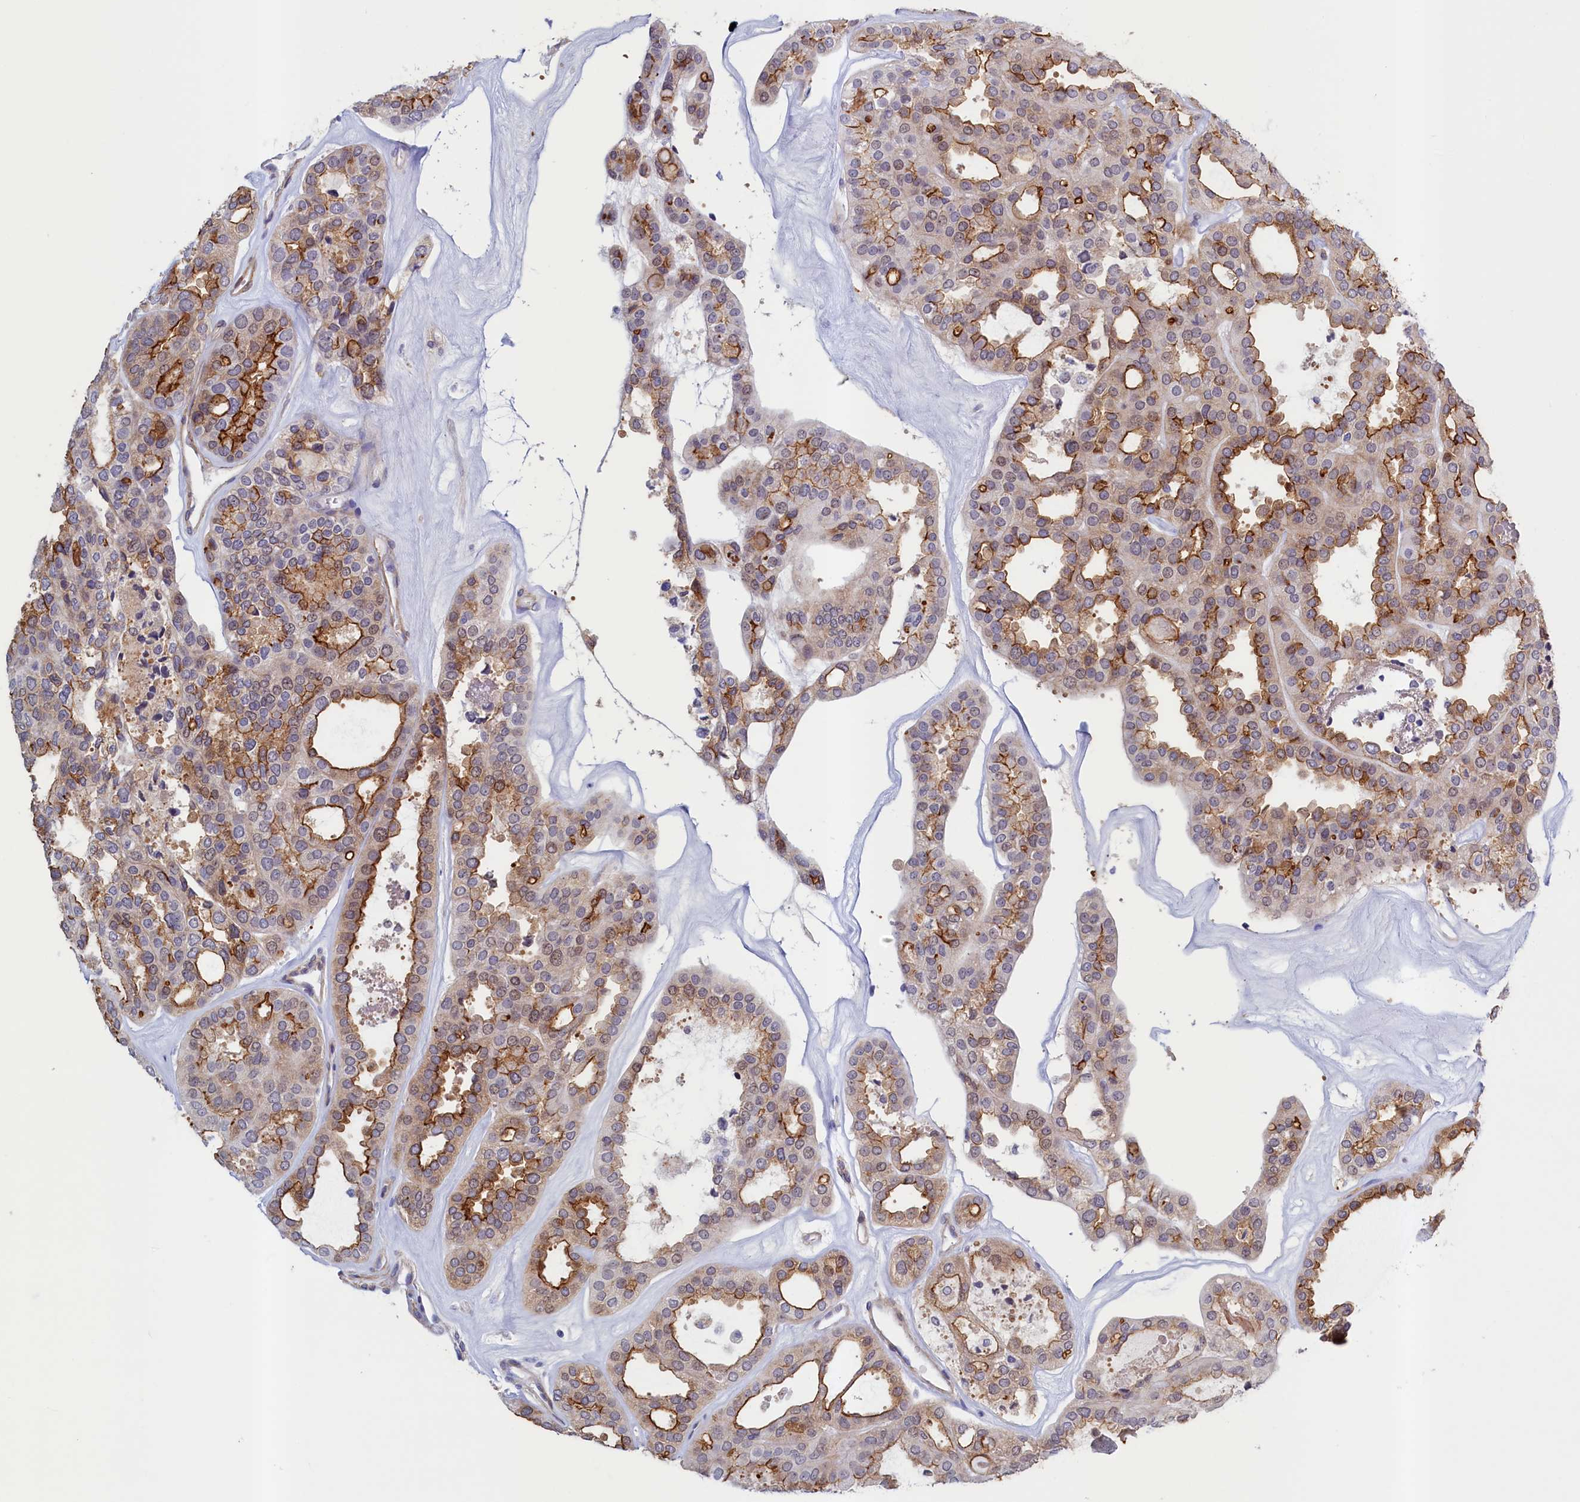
{"staining": {"intensity": "strong", "quantity": "25%-75%", "location": "cytoplasmic/membranous"}, "tissue": "thyroid cancer", "cell_type": "Tumor cells", "image_type": "cancer", "snomed": [{"axis": "morphology", "description": "Follicular adenoma carcinoma, NOS"}, {"axis": "topography", "description": "Thyroid gland"}], "caption": "This photomicrograph displays follicular adenoma carcinoma (thyroid) stained with immunohistochemistry to label a protein in brown. The cytoplasmic/membranous of tumor cells show strong positivity for the protein. Nuclei are counter-stained blue.", "gene": "PACSIN3", "patient": {"sex": "male", "age": 75}}